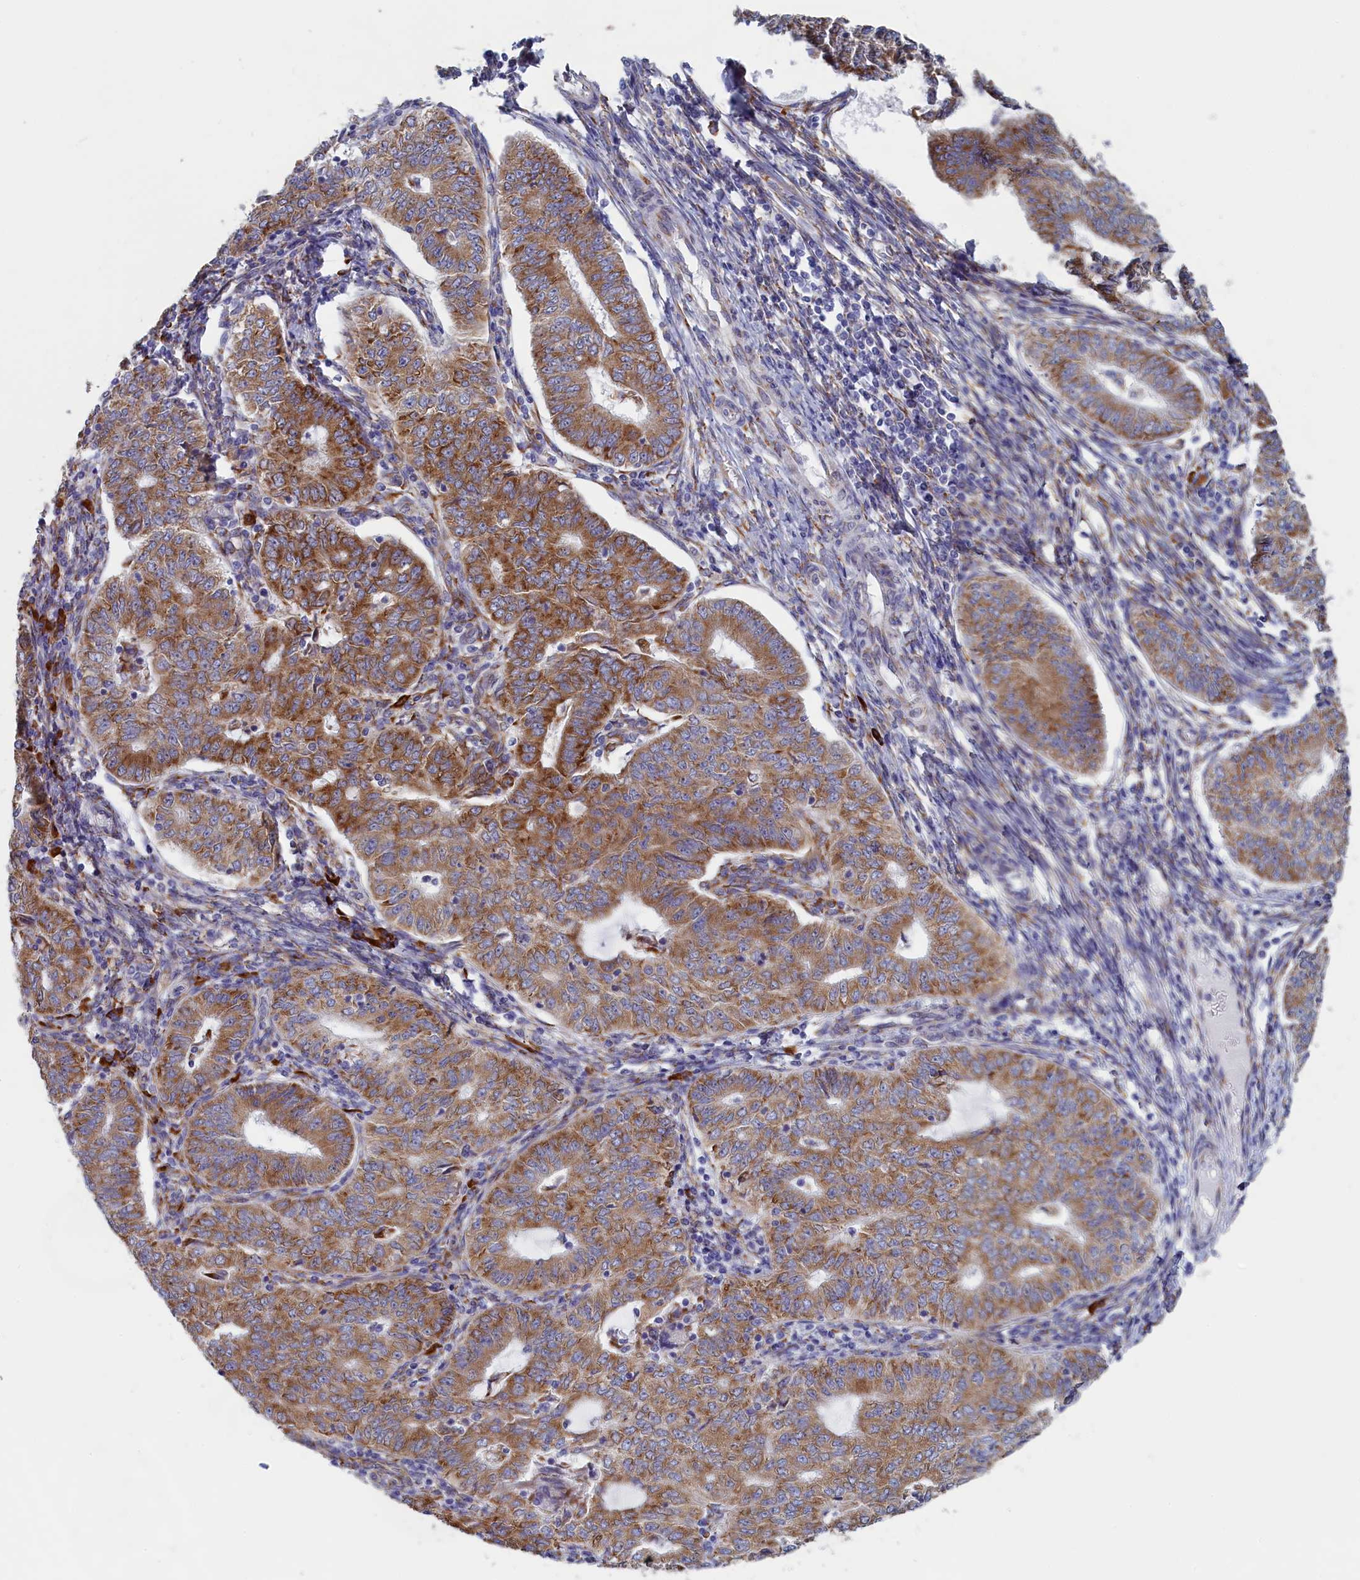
{"staining": {"intensity": "moderate", "quantity": ">75%", "location": "cytoplasmic/membranous"}, "tissue": "endometrial cancer", "cell_type": "Tumor cells", "image_type": "cancer", "snomed": [{"axis": "morphology", "description": "Adenocarcinoma, NOS"}, {"axis": "topography", "description": "Endometrium"}], "caption": "Endometrial adenocarcinoma stained with a brown dye demonstrates moderate cytoplasmic/membranous positive expression in approximately >75% of tumor cells.", "gene": "CCDC68", "patient": {"sex": "female", "age": 32}}